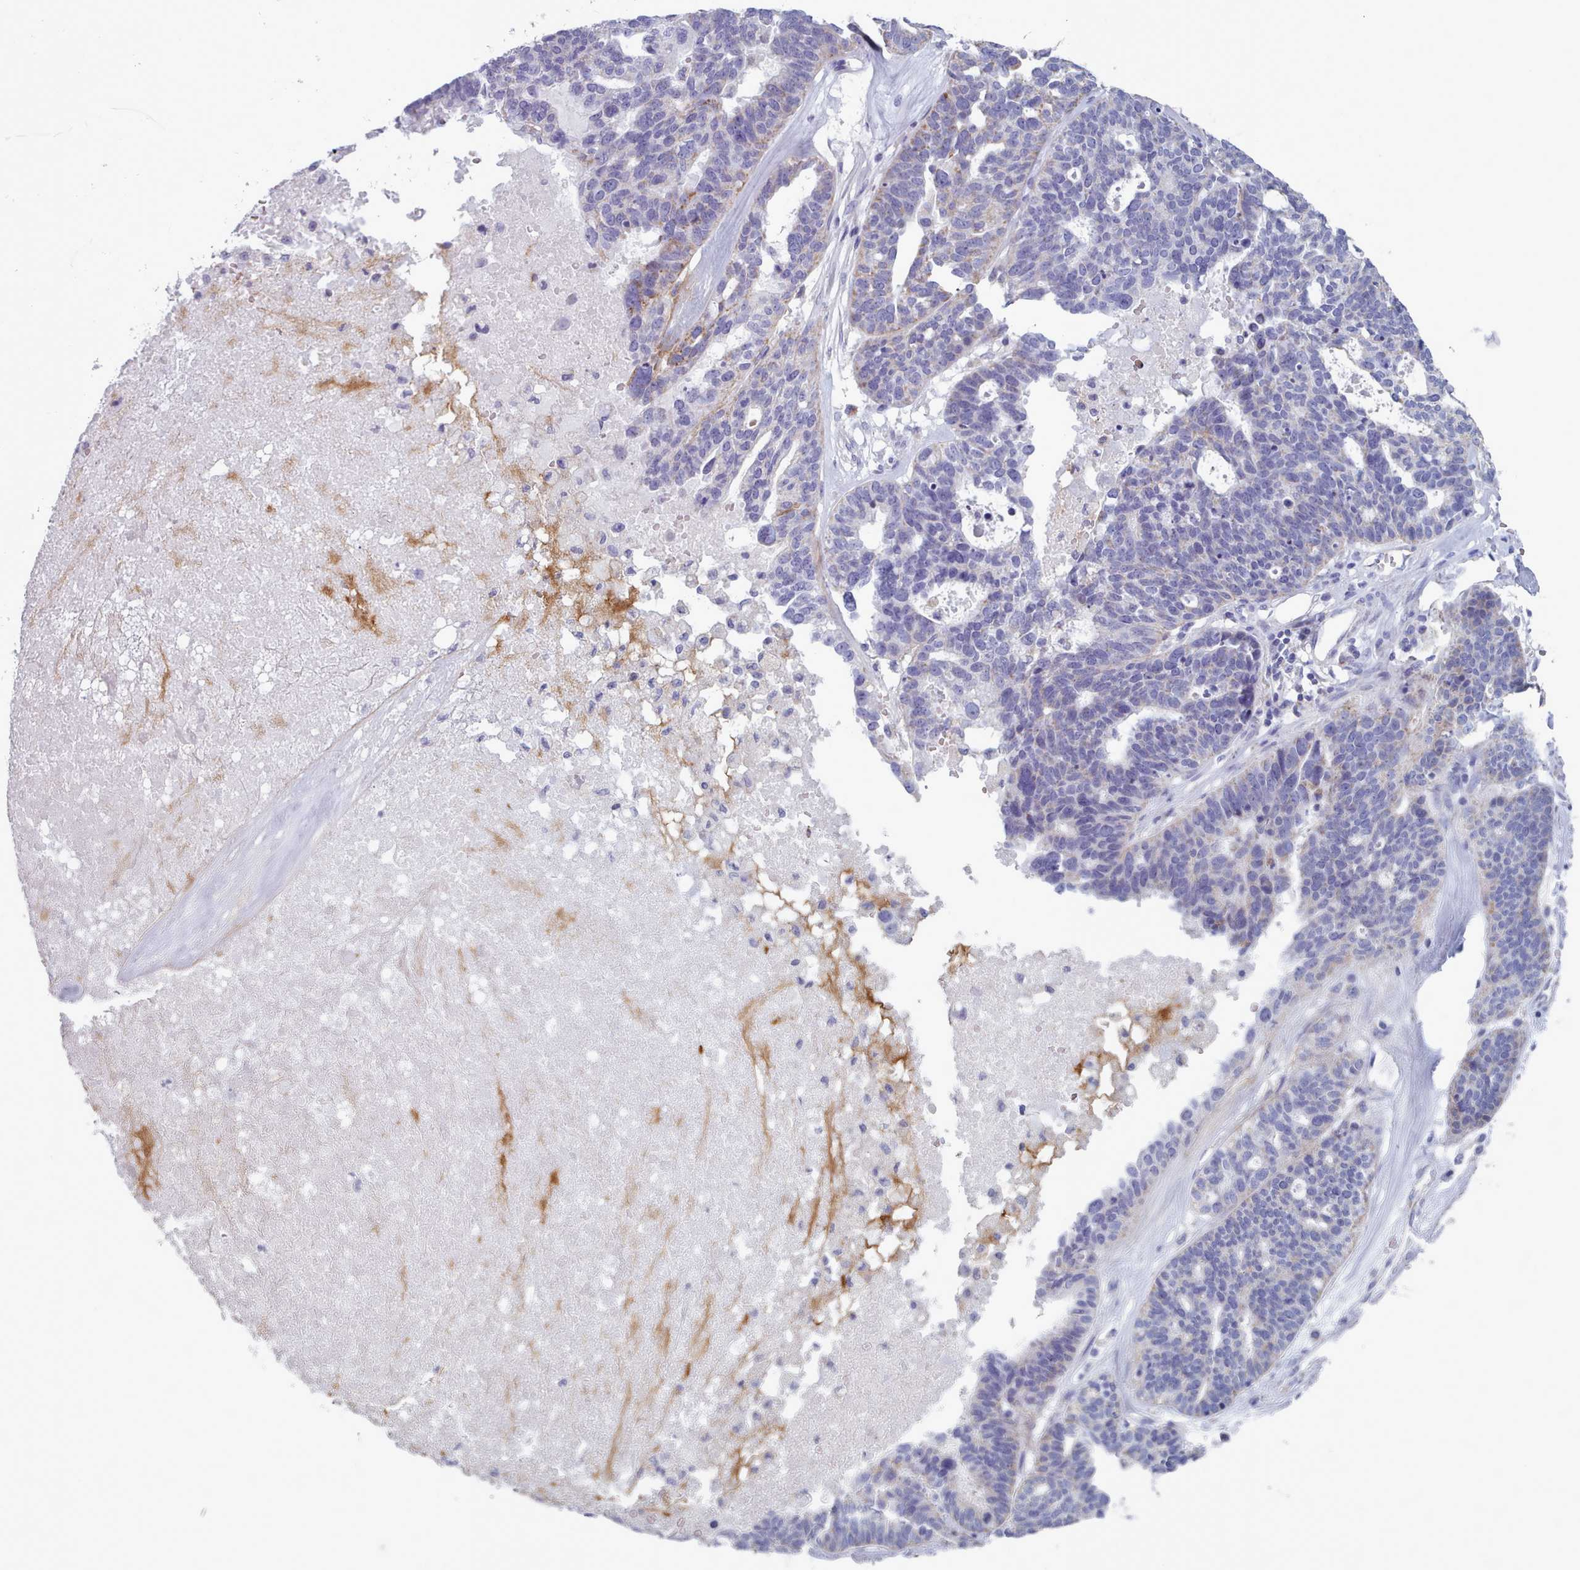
{"staining": {"intensity": "moderate", "quantity": "<25%", "location": "cytoplasmic/membranous"}, "tissue": "ovarian cancer", "cell_type": "Tumor cells", "image_type": "cancer", "snomed": [{"axis": "morphology", "description": "Cystadenocarcinoma, serous, NOS"}, {"axis": "topography", "description": "Ovary"}], "caption": "This histopathology image exhibits immunohistochemistry (IHC) staining of human ovarian cancer, with low moderate cytoplasmic/membranous staining in about <25% of tumor cells.", "gene": "HAO1", "patient": {"sex": "female", "age": 59}}